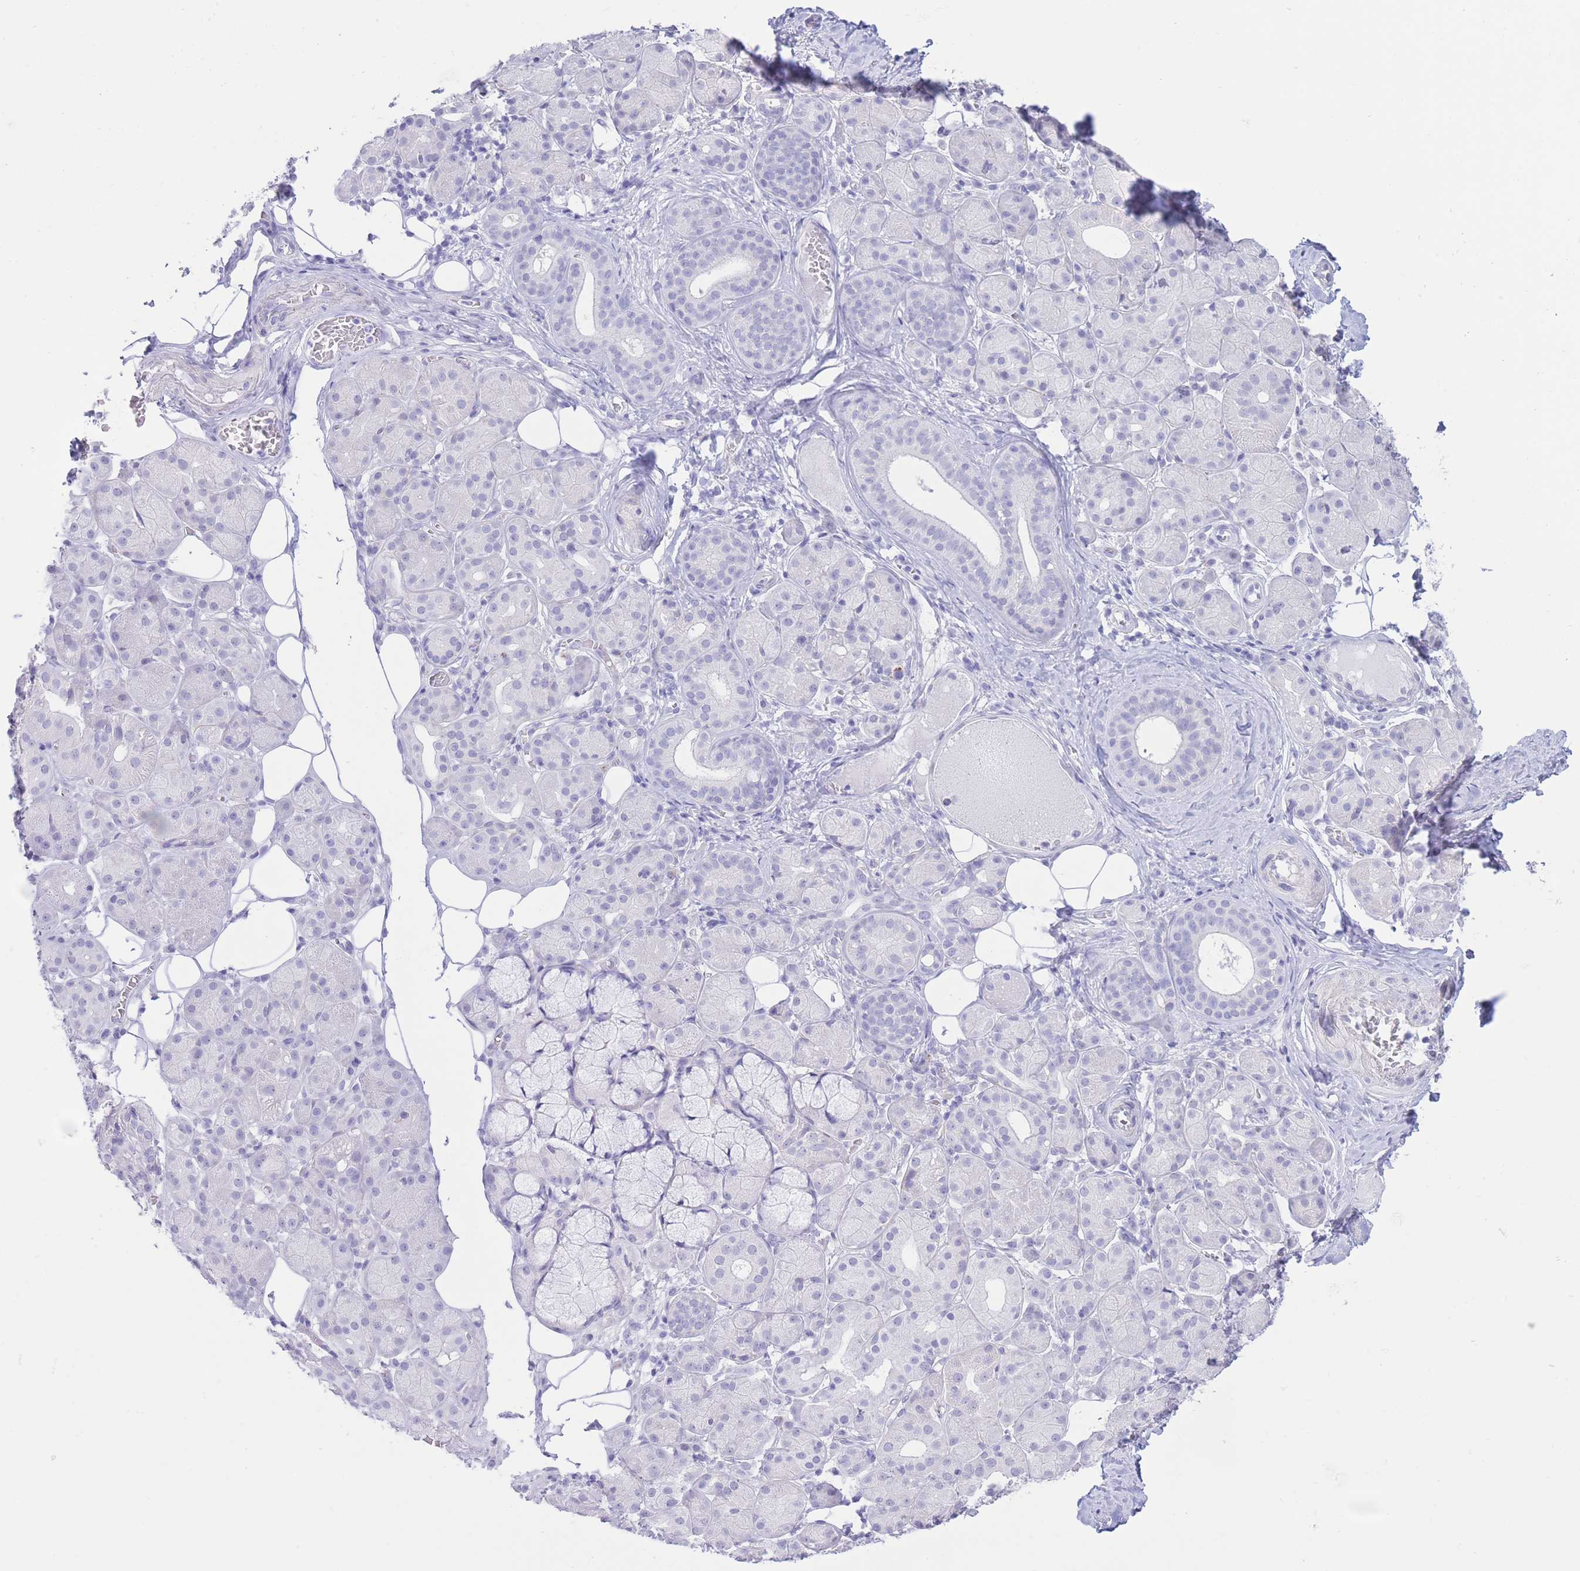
{"staining": {"intensity": "negative", "quantity": "none", "location": "none"}, "tissue": "salivary gland", "cell_type": "Glandular cells", "image_type": "normal", "snomed": [{"axis": "morphology", "description": "Squamous cell carcinoma, NOS"}, {"axis": "topography", "description": "Skin"}, {"axis": "topography", "description": "Head-Neck"}], "caption": "Immunohistochemical staining of unremarkable human salivary gland shows no significant positivity in glandular cells.", "gene": "PKLR", "patient": {"sex": "male", "age": 80}}